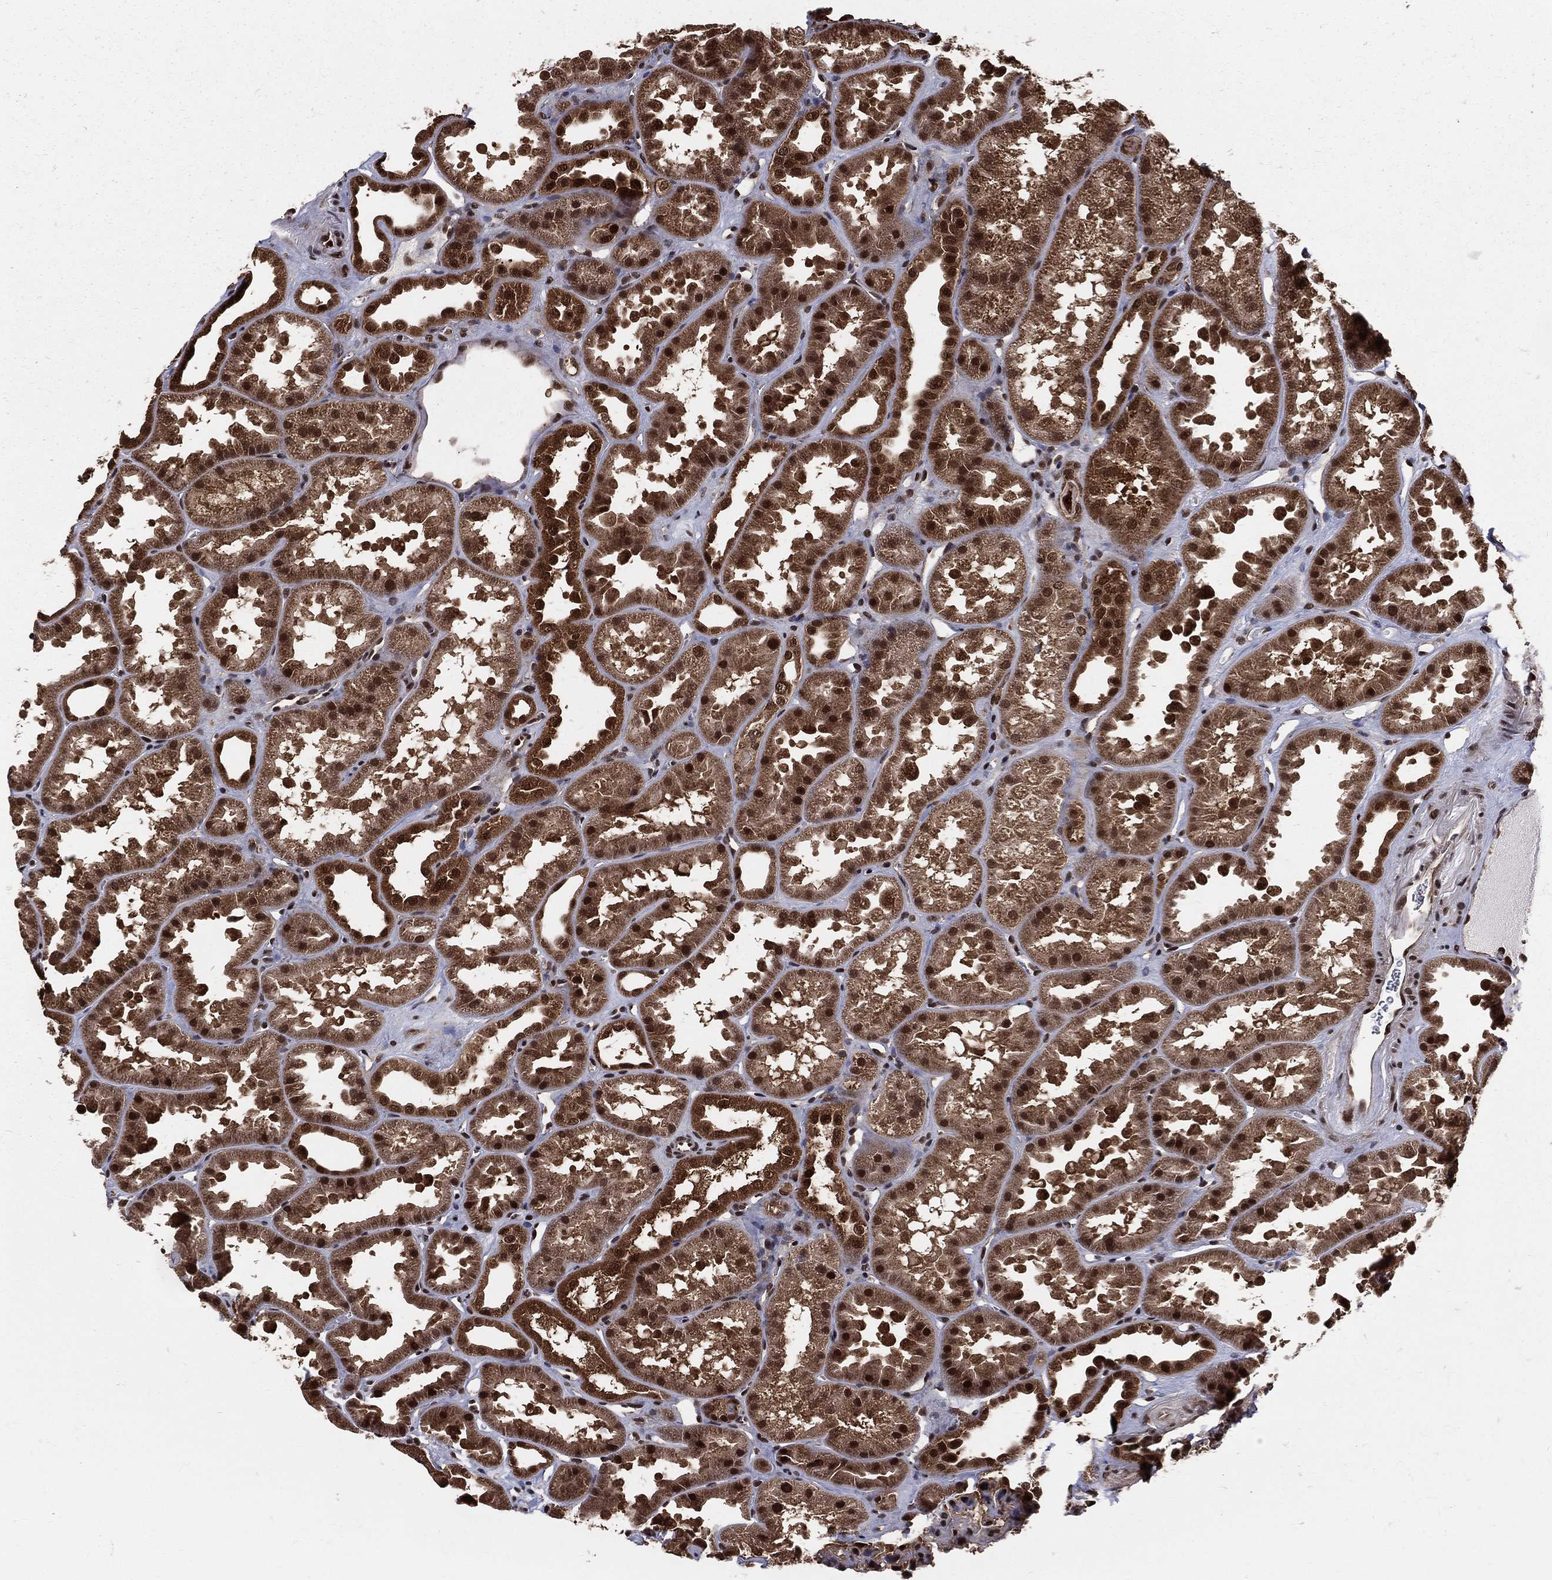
{"staining": {"intensity": "strong", "quantity": "<25%", "location": "nuclear"}, "tissue": "kidney", "cell_type": "Cells in glomeruli", "image_type": "normal", "snomed": [{"axis": "morphology", "description": "Normal tissue, NOS"}, {"axis": "topography", "description": "Kidney"}], "caption": "IHC (DAB (3,3'-diaminobenzidine)) staining of normal human kidney shows strong nuclear protein positivity in about <25% of cells in glomeruli.", "gene": "COPS4", "patient": {"sex": "male", "age": 61}}